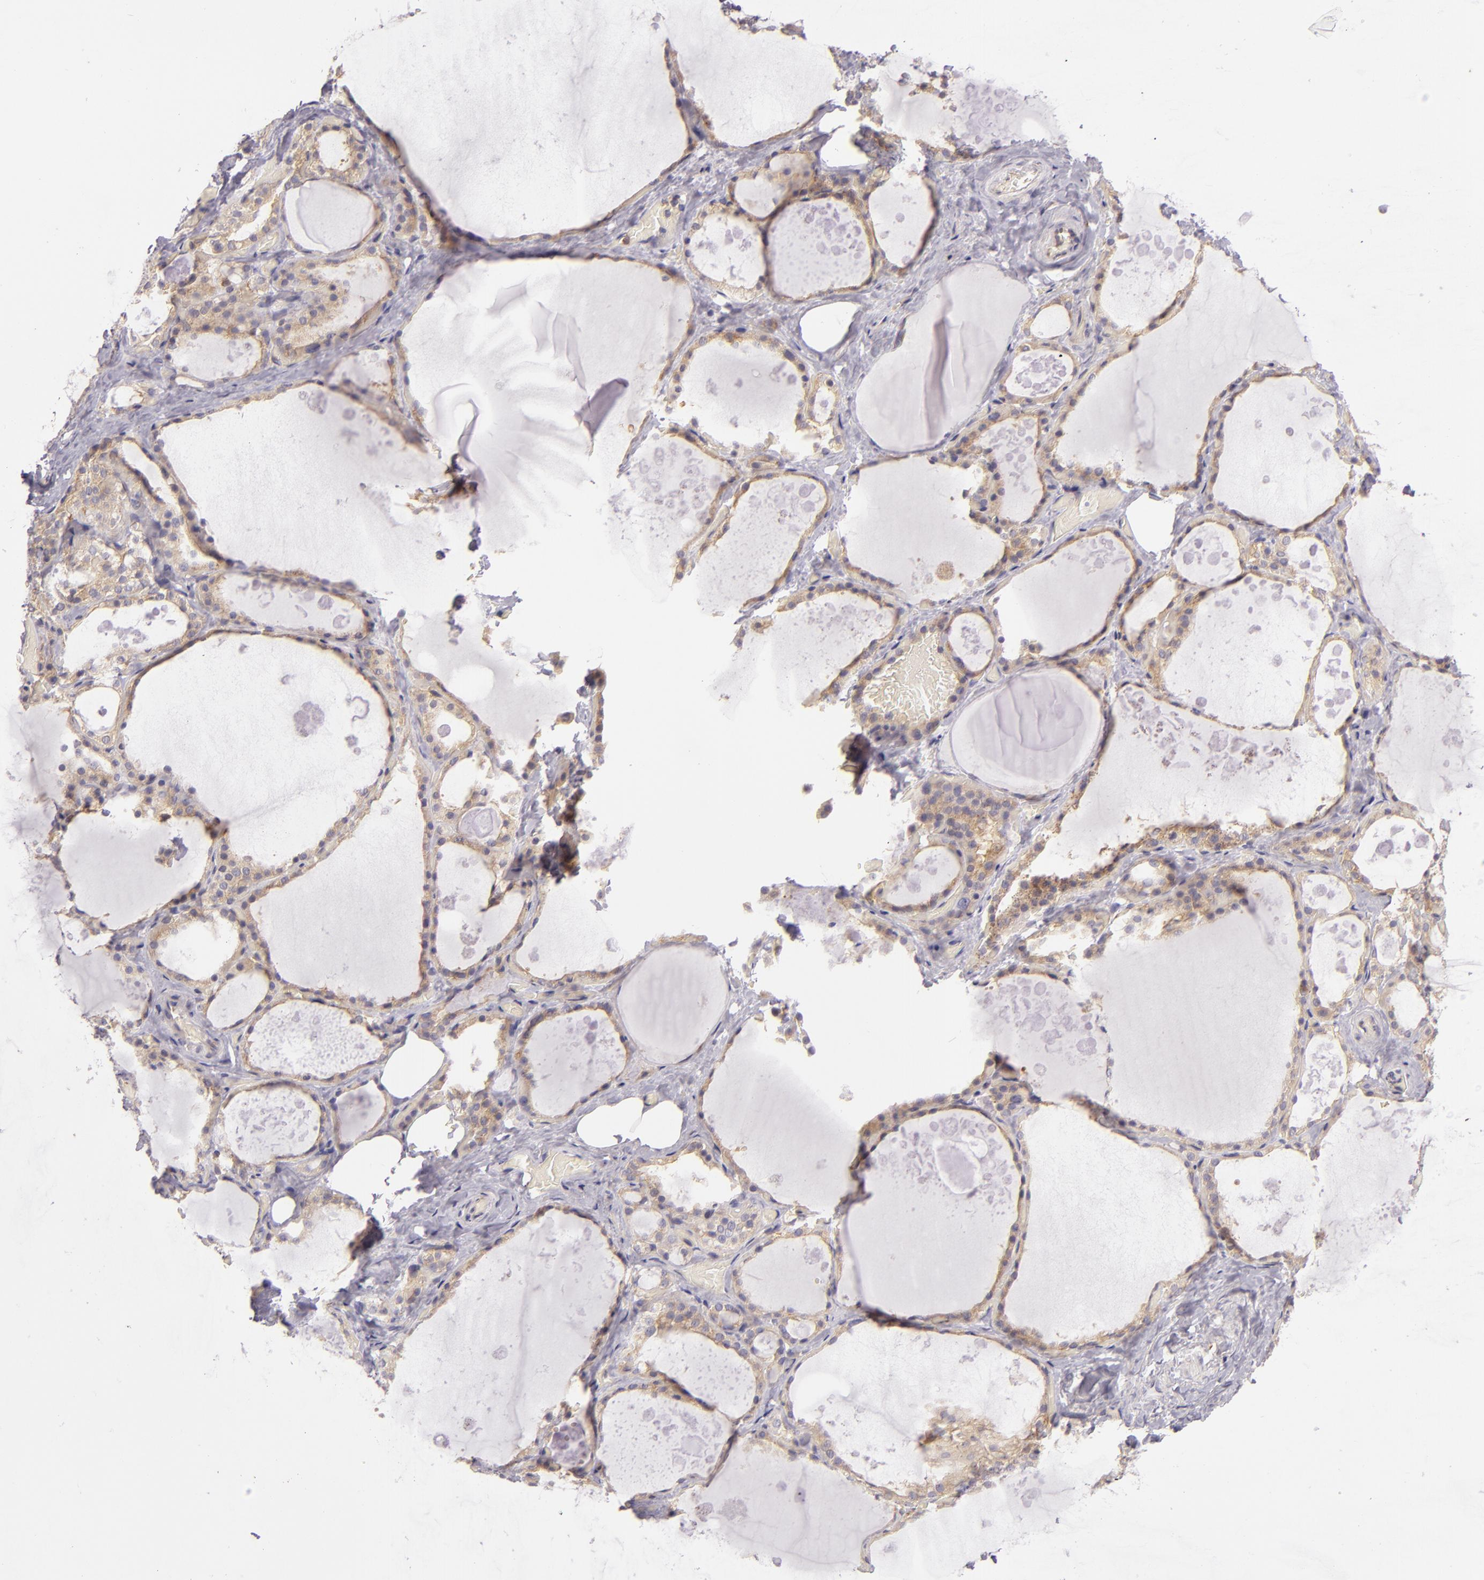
{"staining": {"intensity": "weak", "quantity": ">75%", "location": "cytoplasmic/membranous"}, "tissue": "thyroid gland", "cell_type": "Glandular cells", "image_type": "normal", "snomed": [{"axis": "morphology", "description": "Normal tissue, NOS"}, {"axis": "topography", "description": "Thyroid gland"}], "caption": "Protein expression analysis of normal human thyroid gland reveals weak cytoplasmic/membranous positivity in approximately >75% of glandular cells. (DAB (3,3'-diaminobenzidine) = brown stain, brightfield microscopy at high magnification).", "gene": "UPF3B", "patient": {"sex": "male", "age": 61}}